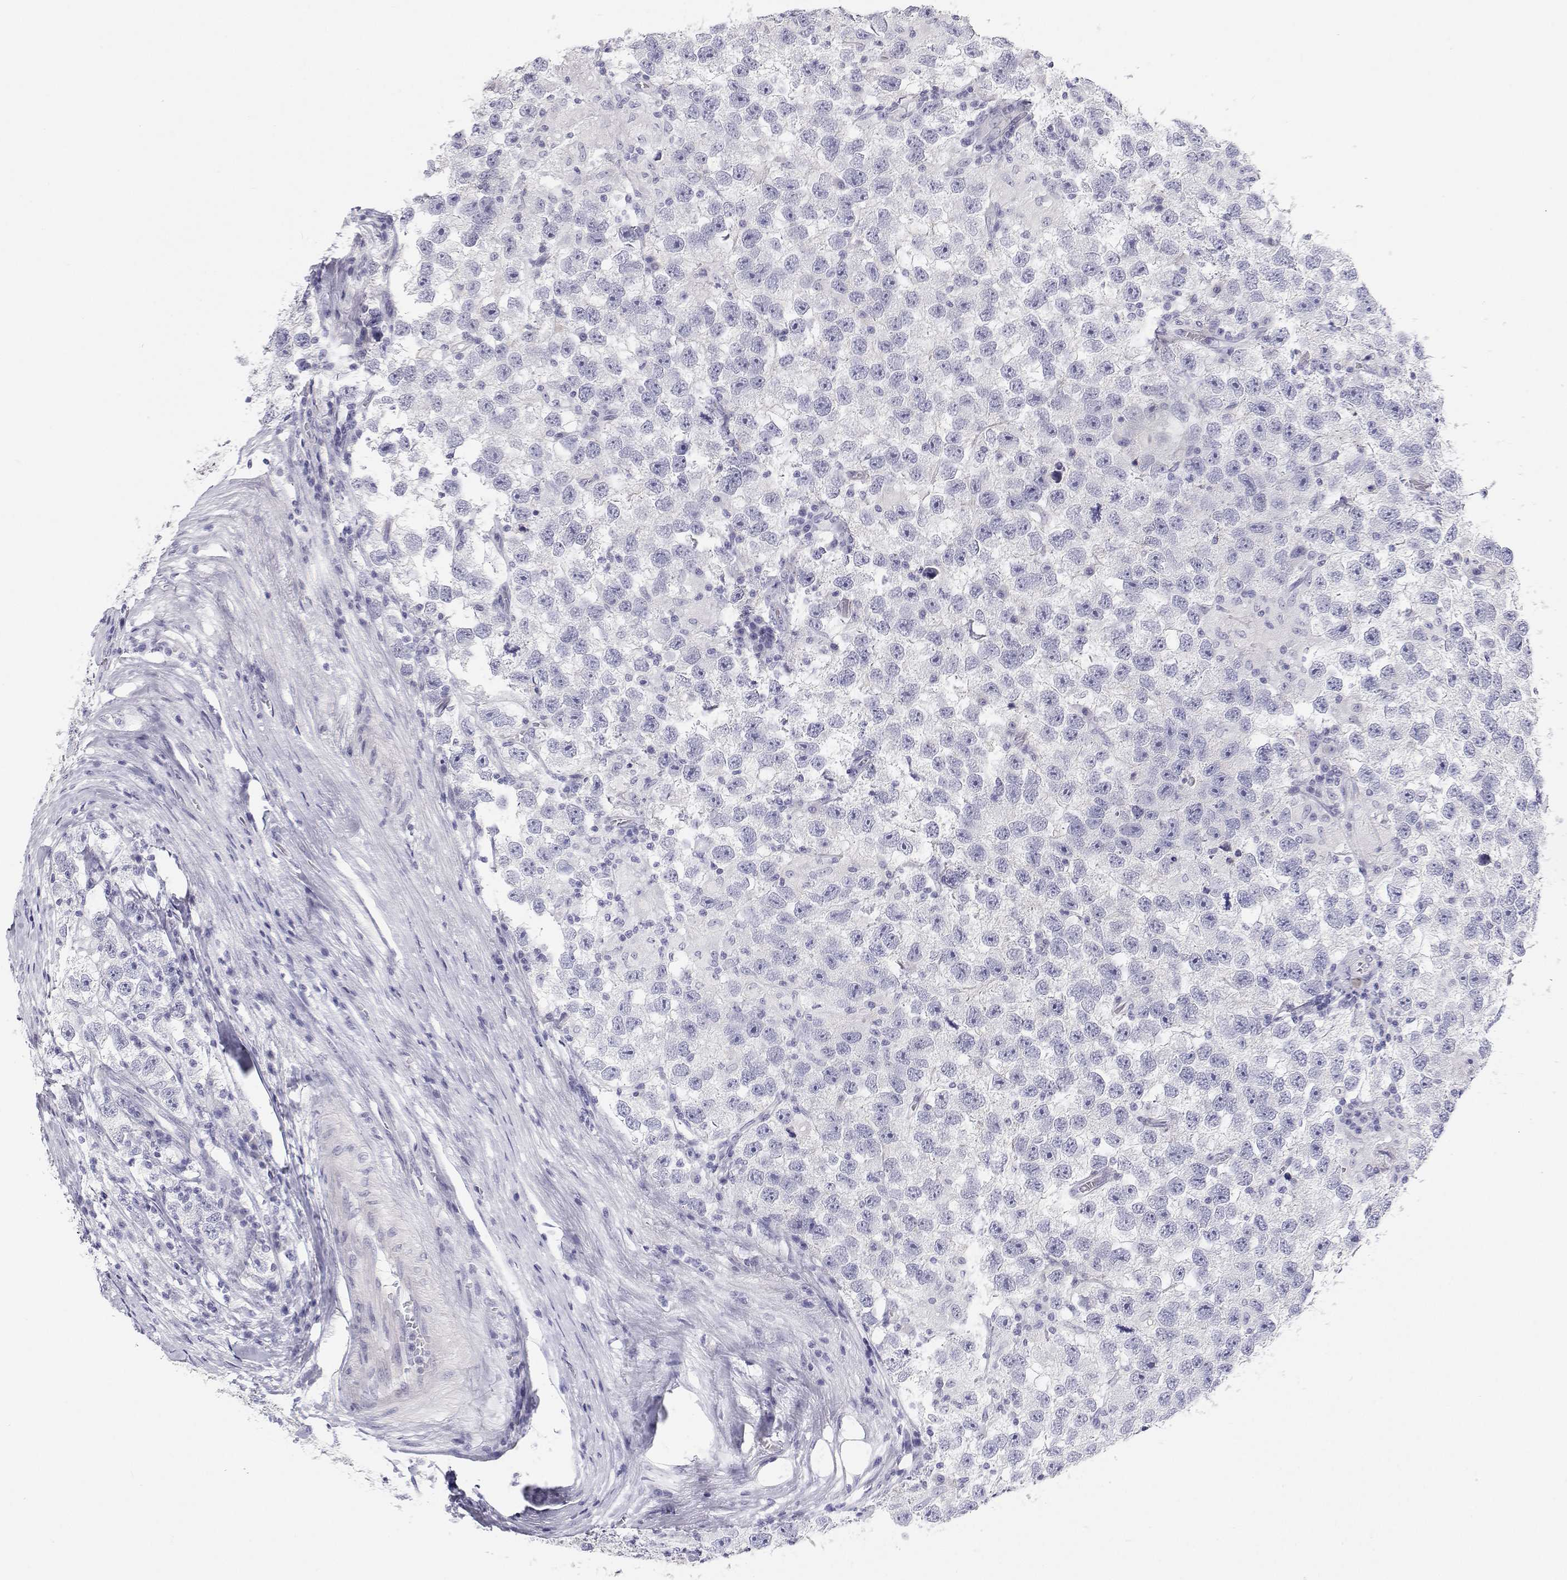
{"staining": {"intensity": "negative", "quantity": "none", "location": "none"}, "tissue": "testis cancer", "cell_type": "Tumor cells", "image_type": "cancer", "snomed": [{"axis": "morphology", "description": "Seminoma, NOS"}, {"axis": "topography", "description": "Testis"}], "caption": "DAB immunohistochemical staining of testis cancer demonstrates no significant positivity in tumor cells.", "gene": "BHMT", "patient": {"sex": "male", "age": 26}}